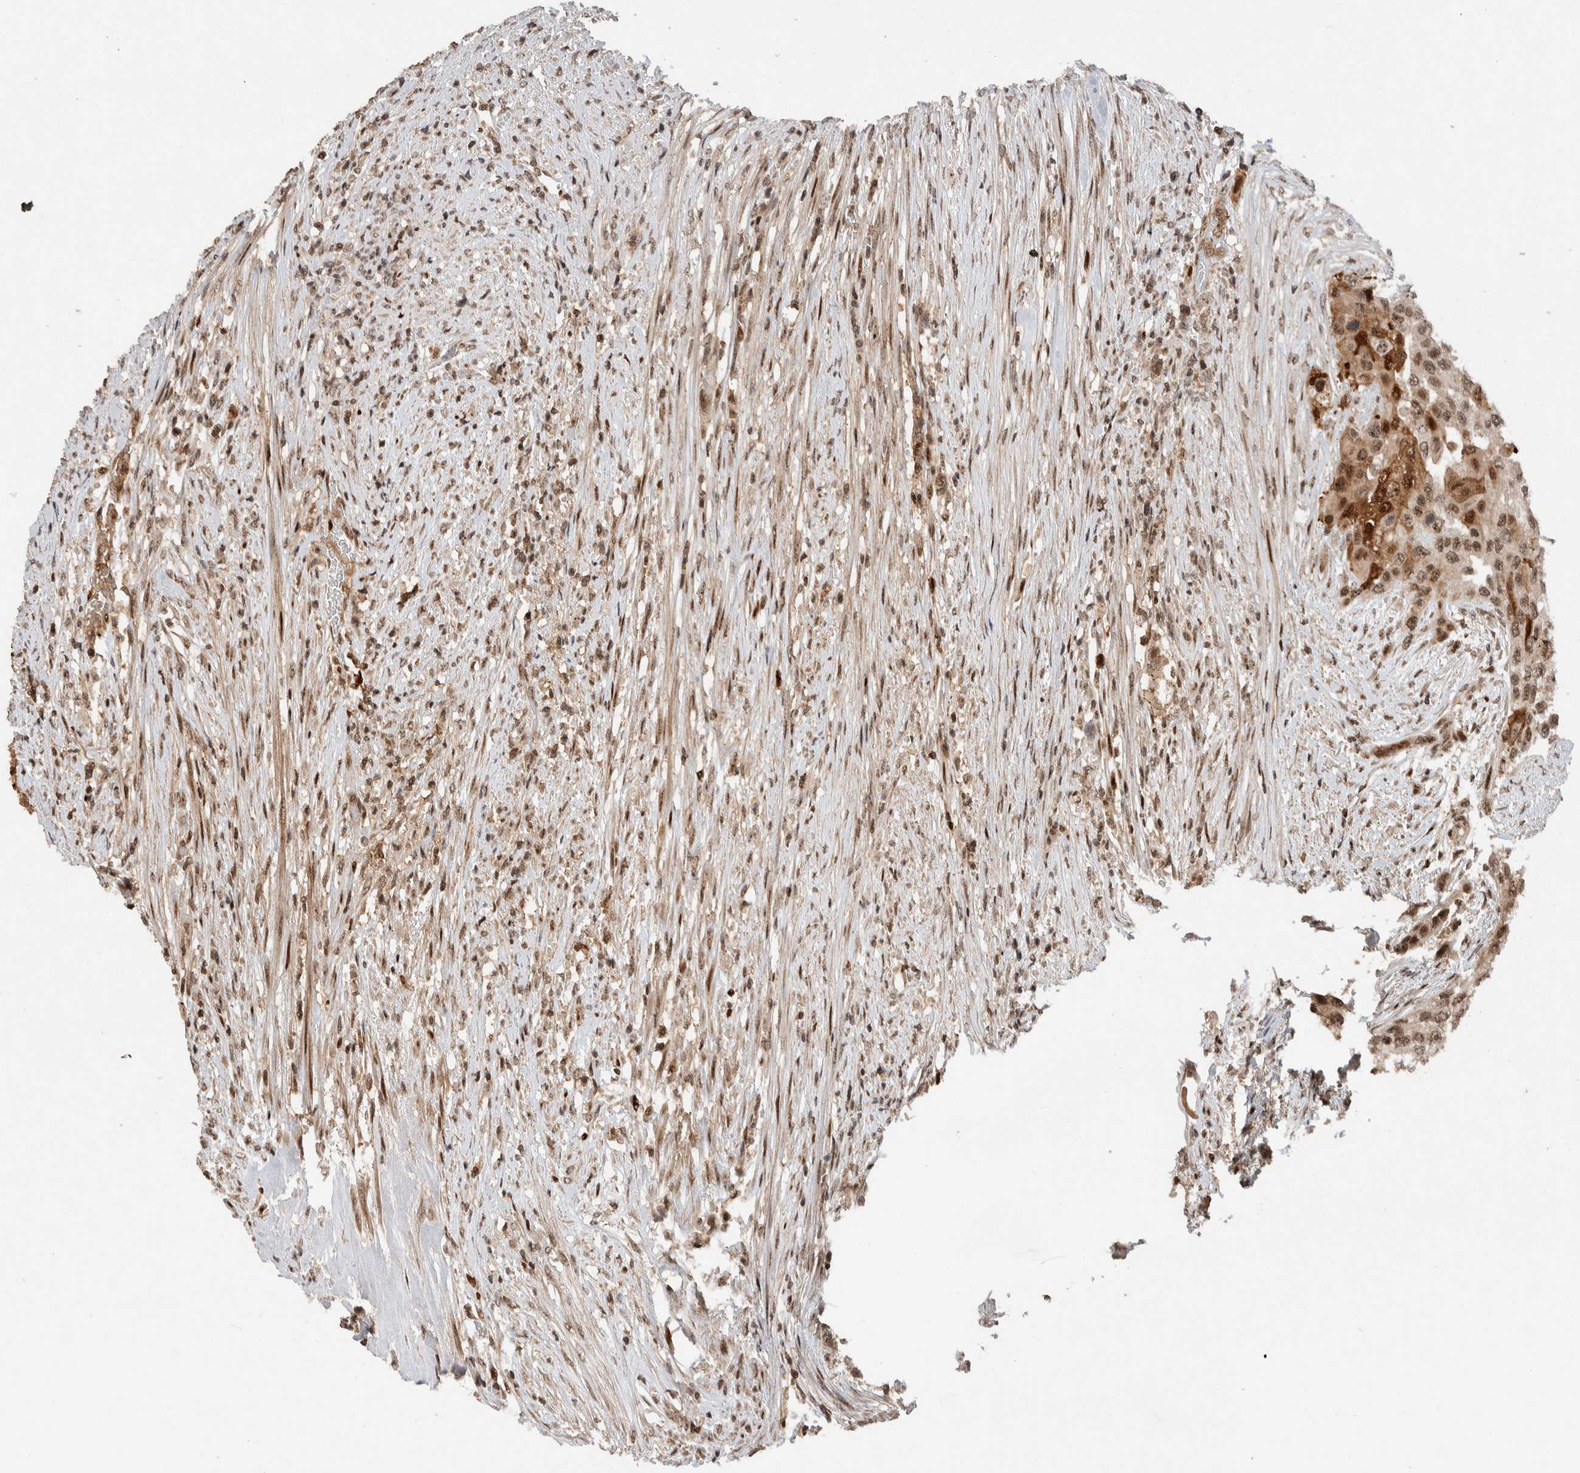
{"staining": {"intensity": "moderate", "quantity": ">75%", "location": "cytoplasmic/membranous,nuclear"}, "tissue": "urothelial cancer", "cell_type": "Tumor cells", "image_type": "cancer", "snomed": [{"axis": "morphology", "description": "Urothelial carcinoma, High grade"}, {"axis": "topography", "description": "Urinary bladder"}], "caption": "An immunohistochemistry histopathology image of neoplastic tissue is shown. Protein staining in brown shows moderate cytoplasmic/membranous and nuclear positivity in high-grade urothelial carcinoma within tumor cells.", "gene": "ZNF521", "patient": {"sex": "female", "age": 56}}